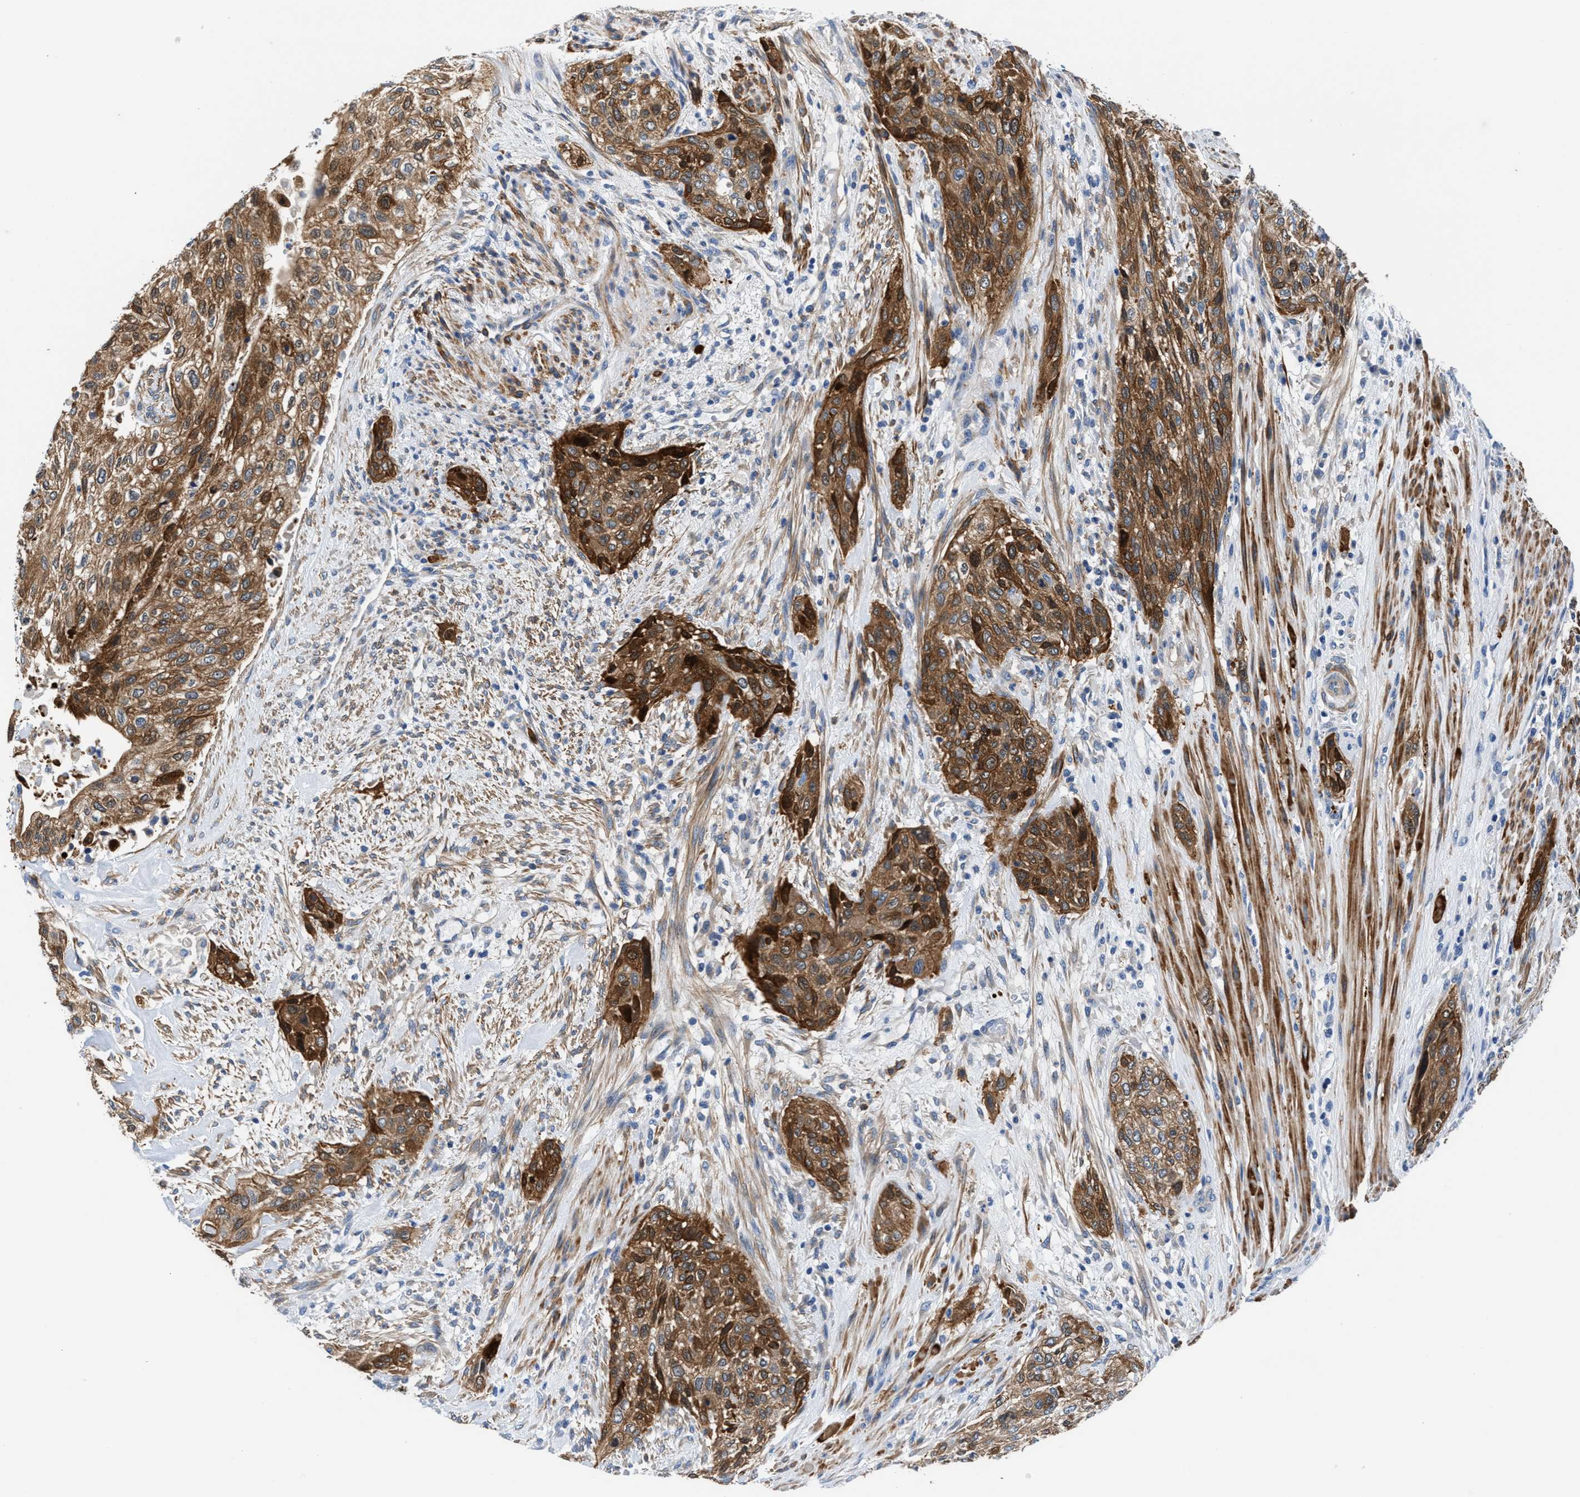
{"staining": {"intensity": "moderate", "quantity": ">75%", "location": "cytoplasmic/membranous"}, "tissue": "urothelial cancer", "cell_type": "Tumor cells", "image_type": "cancer", "snomed": [{"axis": "morphology", "description": "Urothelial carcinoma, Low grade"}, {"axis": "morphology", "description": "Urothelial carcinoma, High grade"}, {"axis": "topography", "description": "Urinary bladder"}], "caption": "Protein staining exhibits moderate cytoplasmic/membranous positivity in about >75% of tumor cells in urothelial cancer. The staining was performed using DAB to visualize the protein expression in brown, while the nuclei were stained in blue with hematoxylin (Magnification: 20x).", "gene": "PARG", "patient": {"sex": "male", "age": 35}}